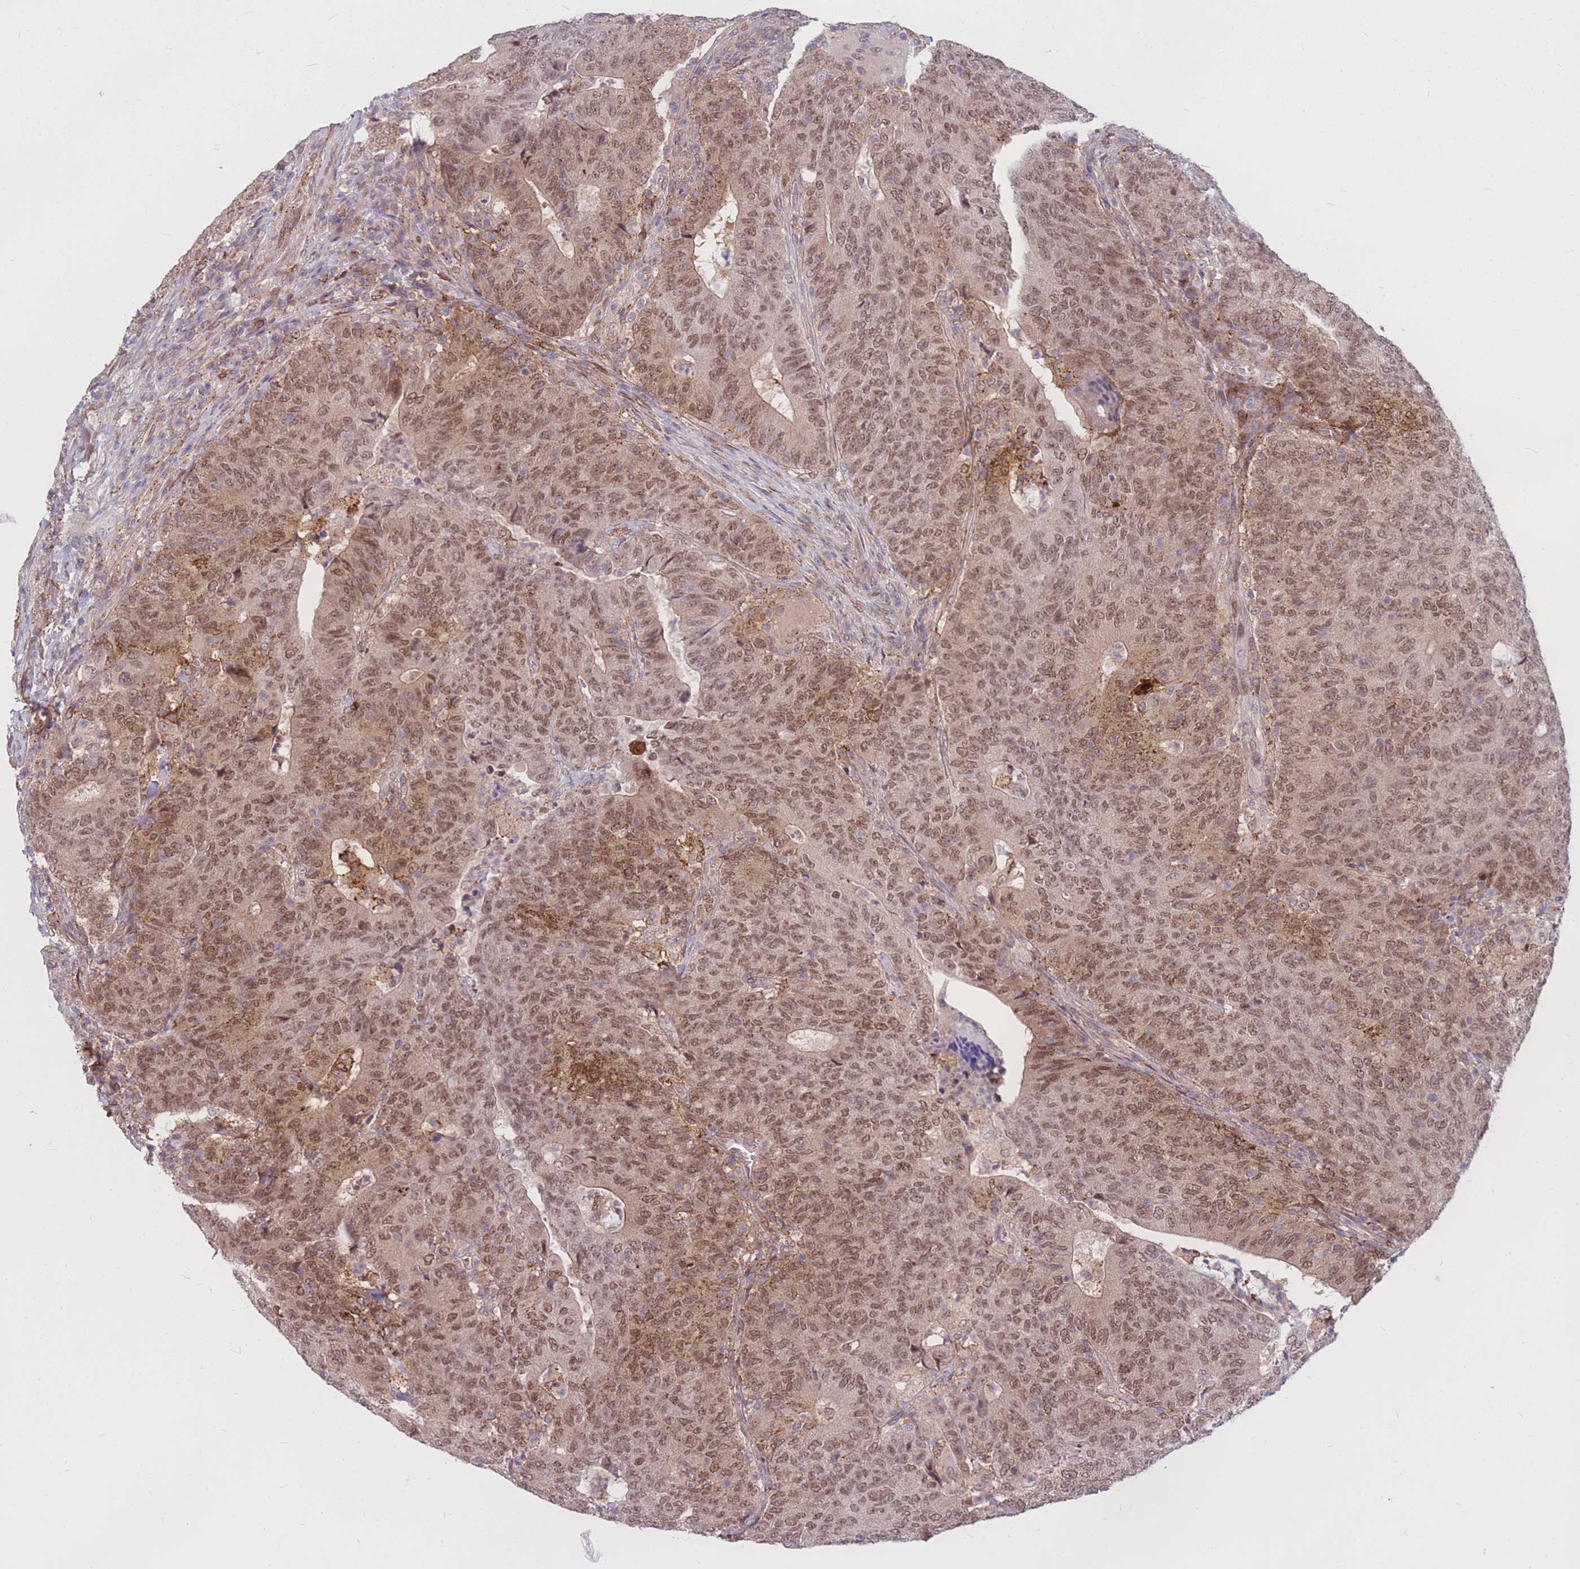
{"staining": {"intensity": "moderate", "quantity": ">75%", "location": "nuclear"}, "tissue": "colorectal cancer", "cell_type": "Tumor cells", "image_type": "cancer", "snomed": [{"axis": "morphology", "description": "Adenocarcinoma, NOS"}, {"axis": "topography", "description": "Colon"}], "caption": "Colorectal cancer (adenocarcinoma) stained for a protein (brown) reveals moderate nuclear positive positivity in about >75% of tumor cells.", "gene": "TCF20", "patient": {"sex": "female", "age": 75}}